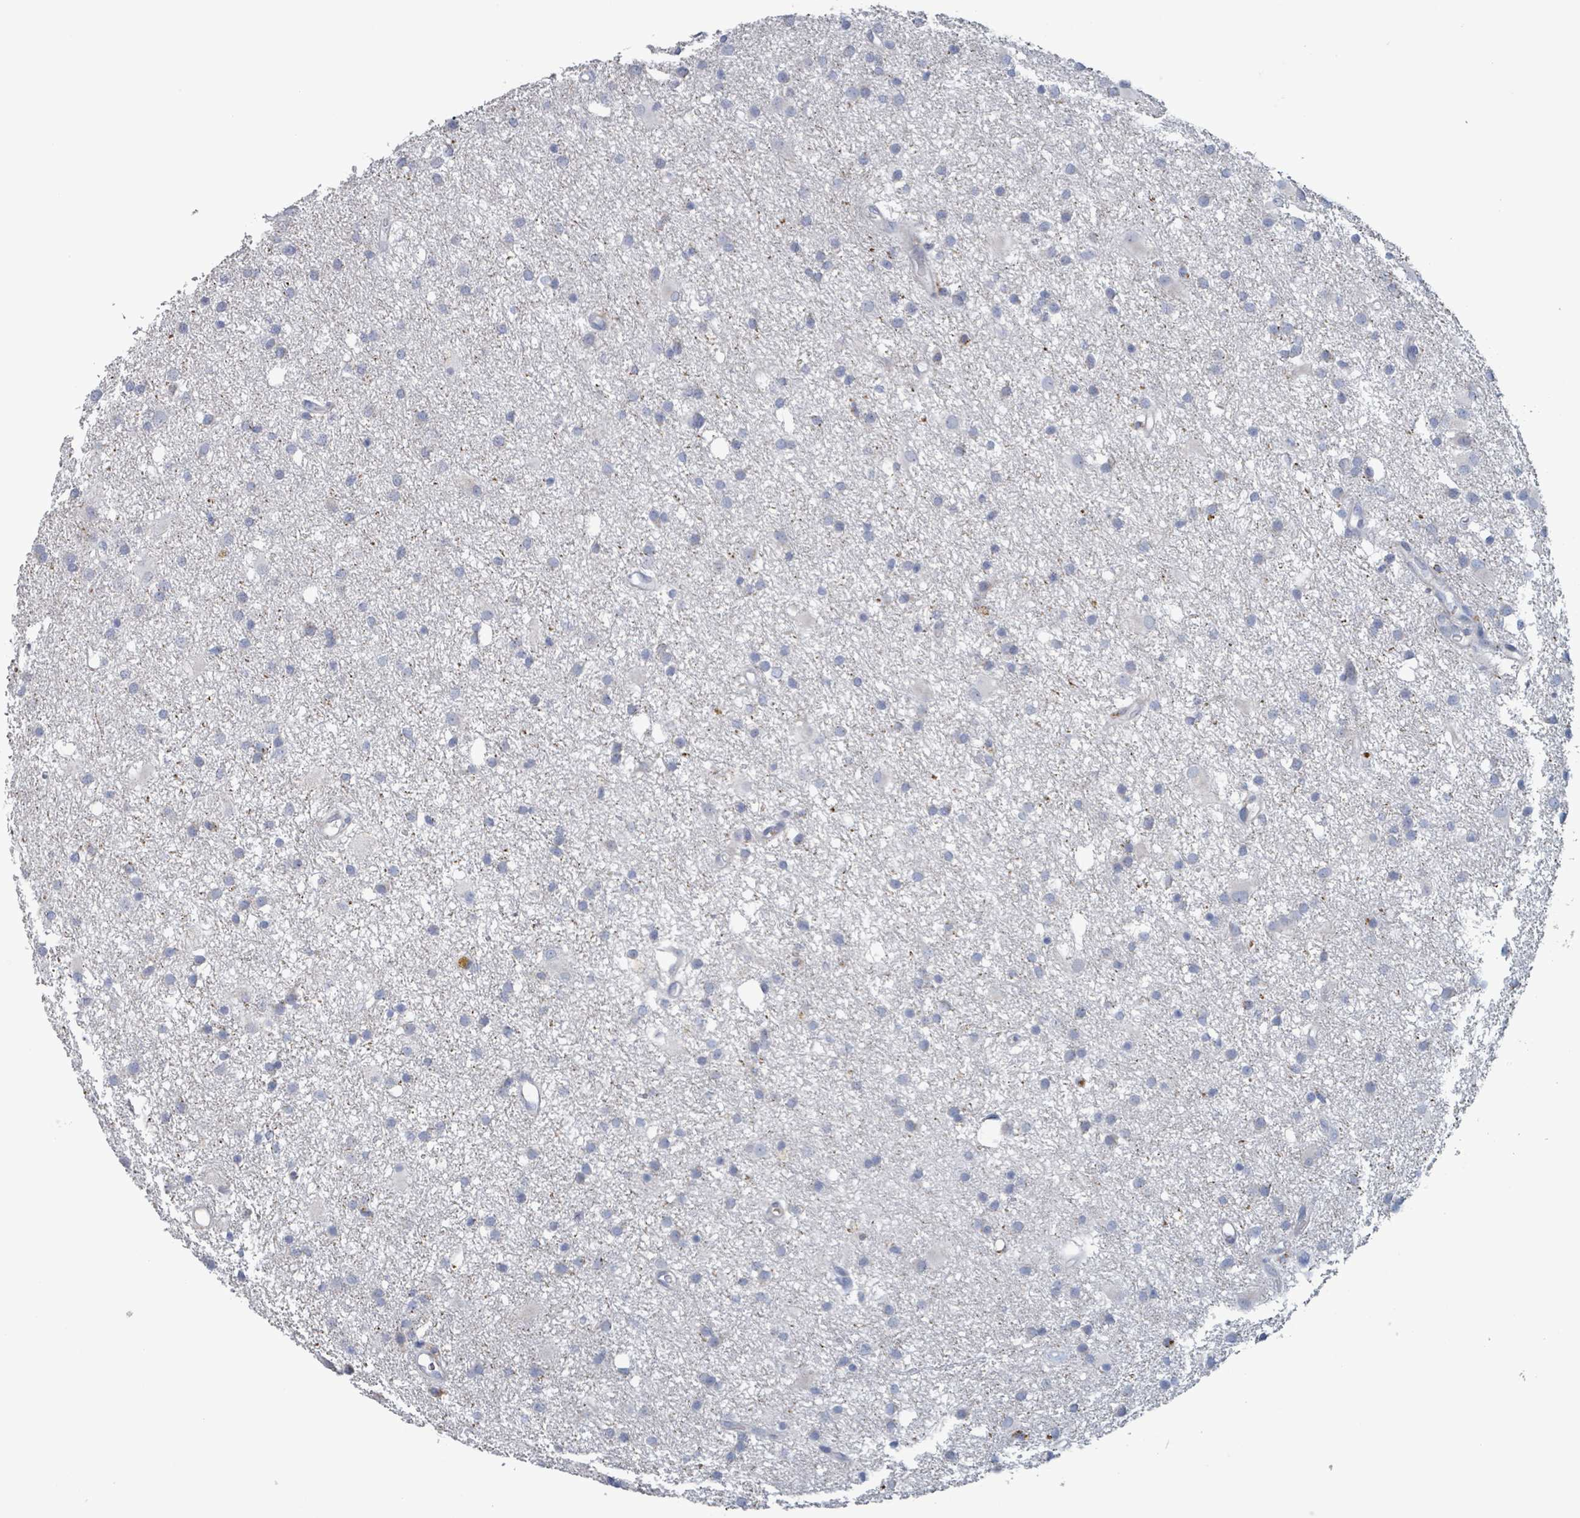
{"staining": {"intensity": "negative", "quantity": "none", "location": "none"}, "tissue": "glioma", "cell_type": "Tumor cells", "image_type": "cancer", "snomed": [{"axis": "morphology", "description": "Glioma, malignant, High grade"}, {"axis": "topography", "description": "Brain"}], "caption": "An image of human malignant glioma (high-grade) is negative for staining in tumor cells.", "gene": "PKLR", "patient": {"sex": "male", "age": 77}}